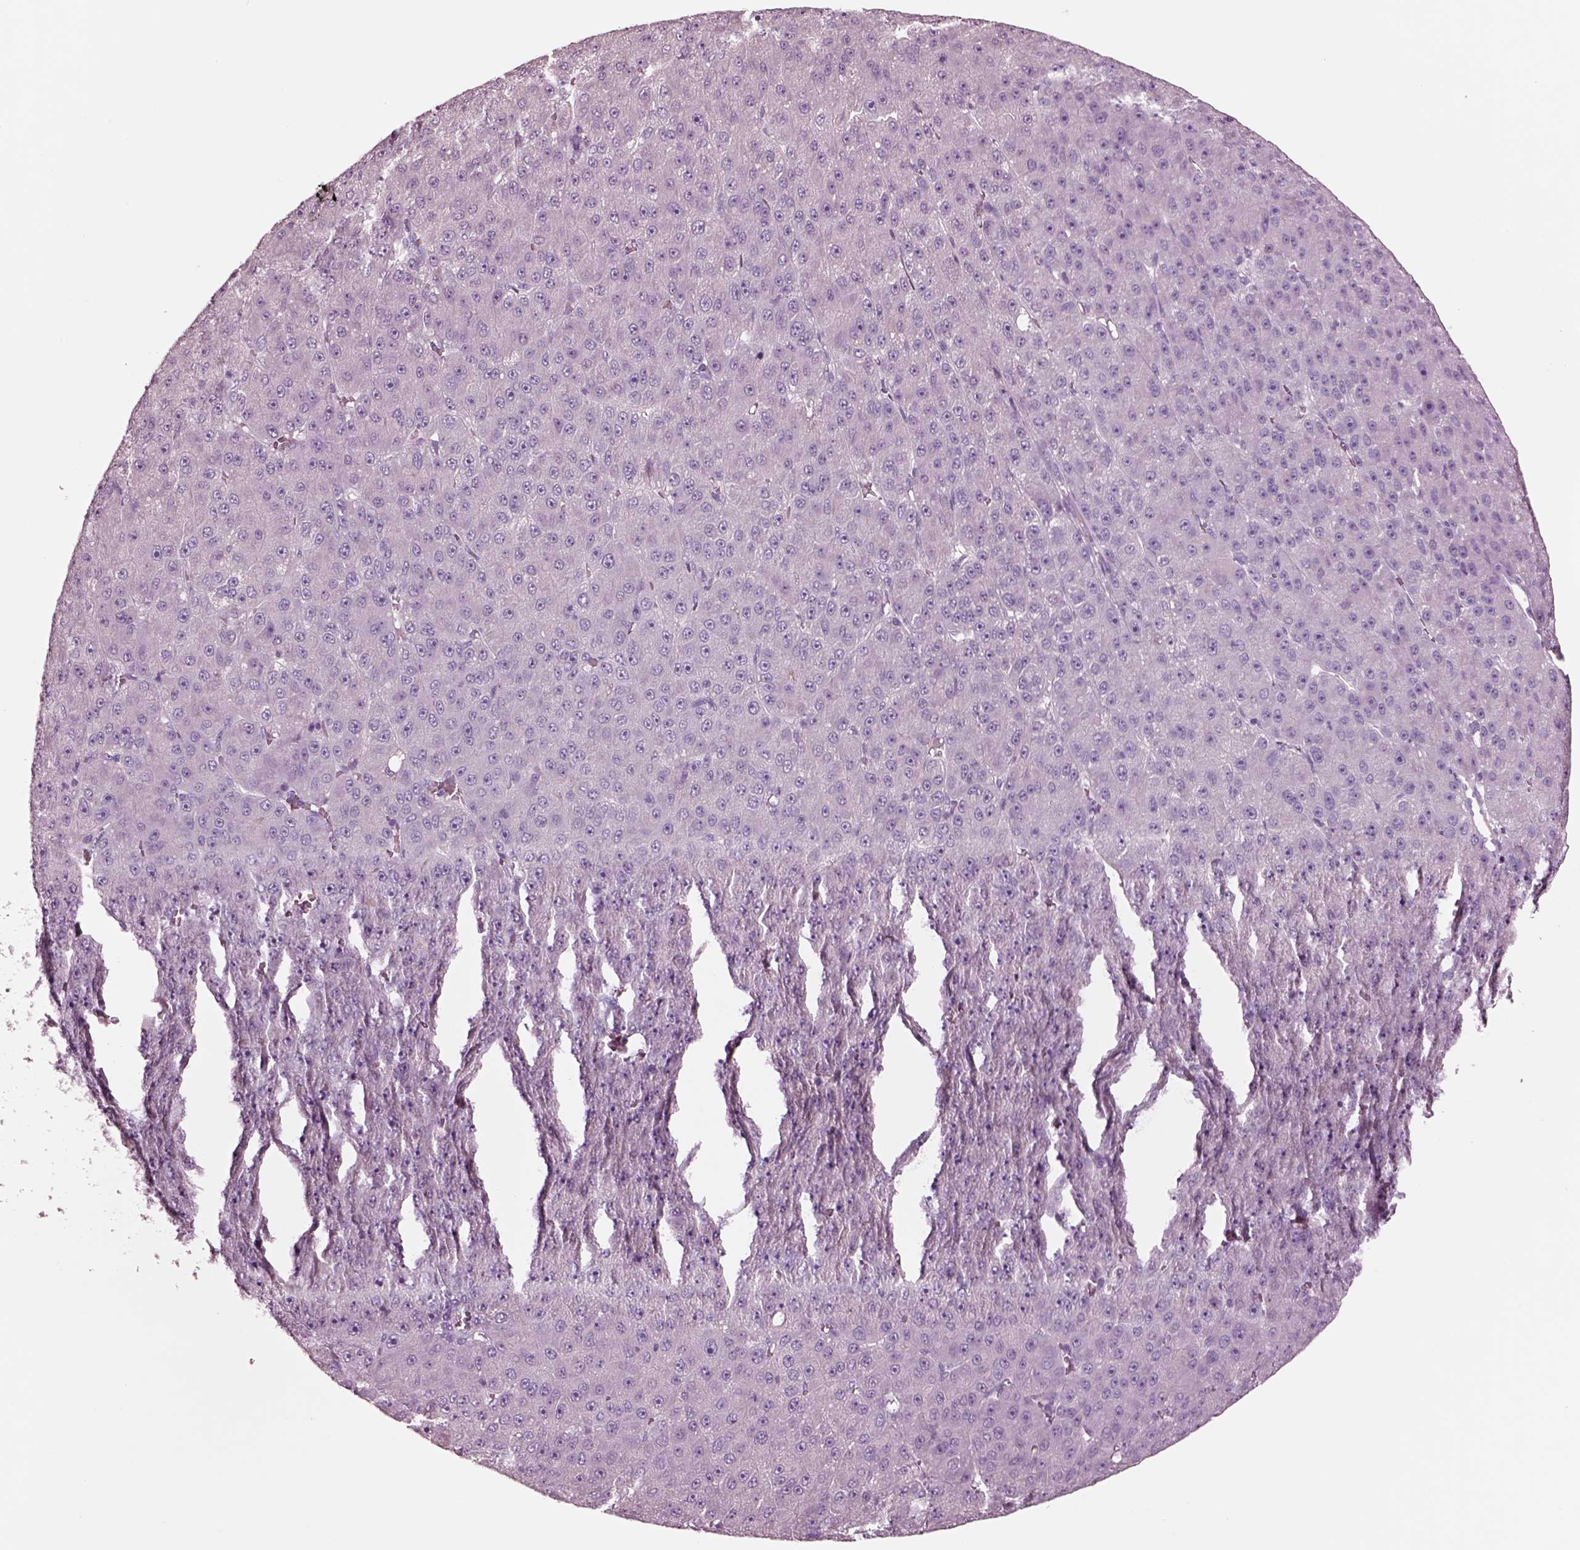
{"staining": {"intensity": "negative", "quantity": "none", "location": "none"}, "tissue": "liver cancer", "cell_type": "Tumor cells", "image_type": "cancer", "snomed": [{"axis": "morphology", "description": "Carcinoma, Hepatocellular, NOS"}, {"axis": "topography", "description": "Liver"}], "caption": "This is an immunohistochemistry photomicrograph of hepatocellular carcinoma (liver). There is no staining in tumor cells.", "gene": "NMRK2", "patient": {"sex": "male", "age": 67}}